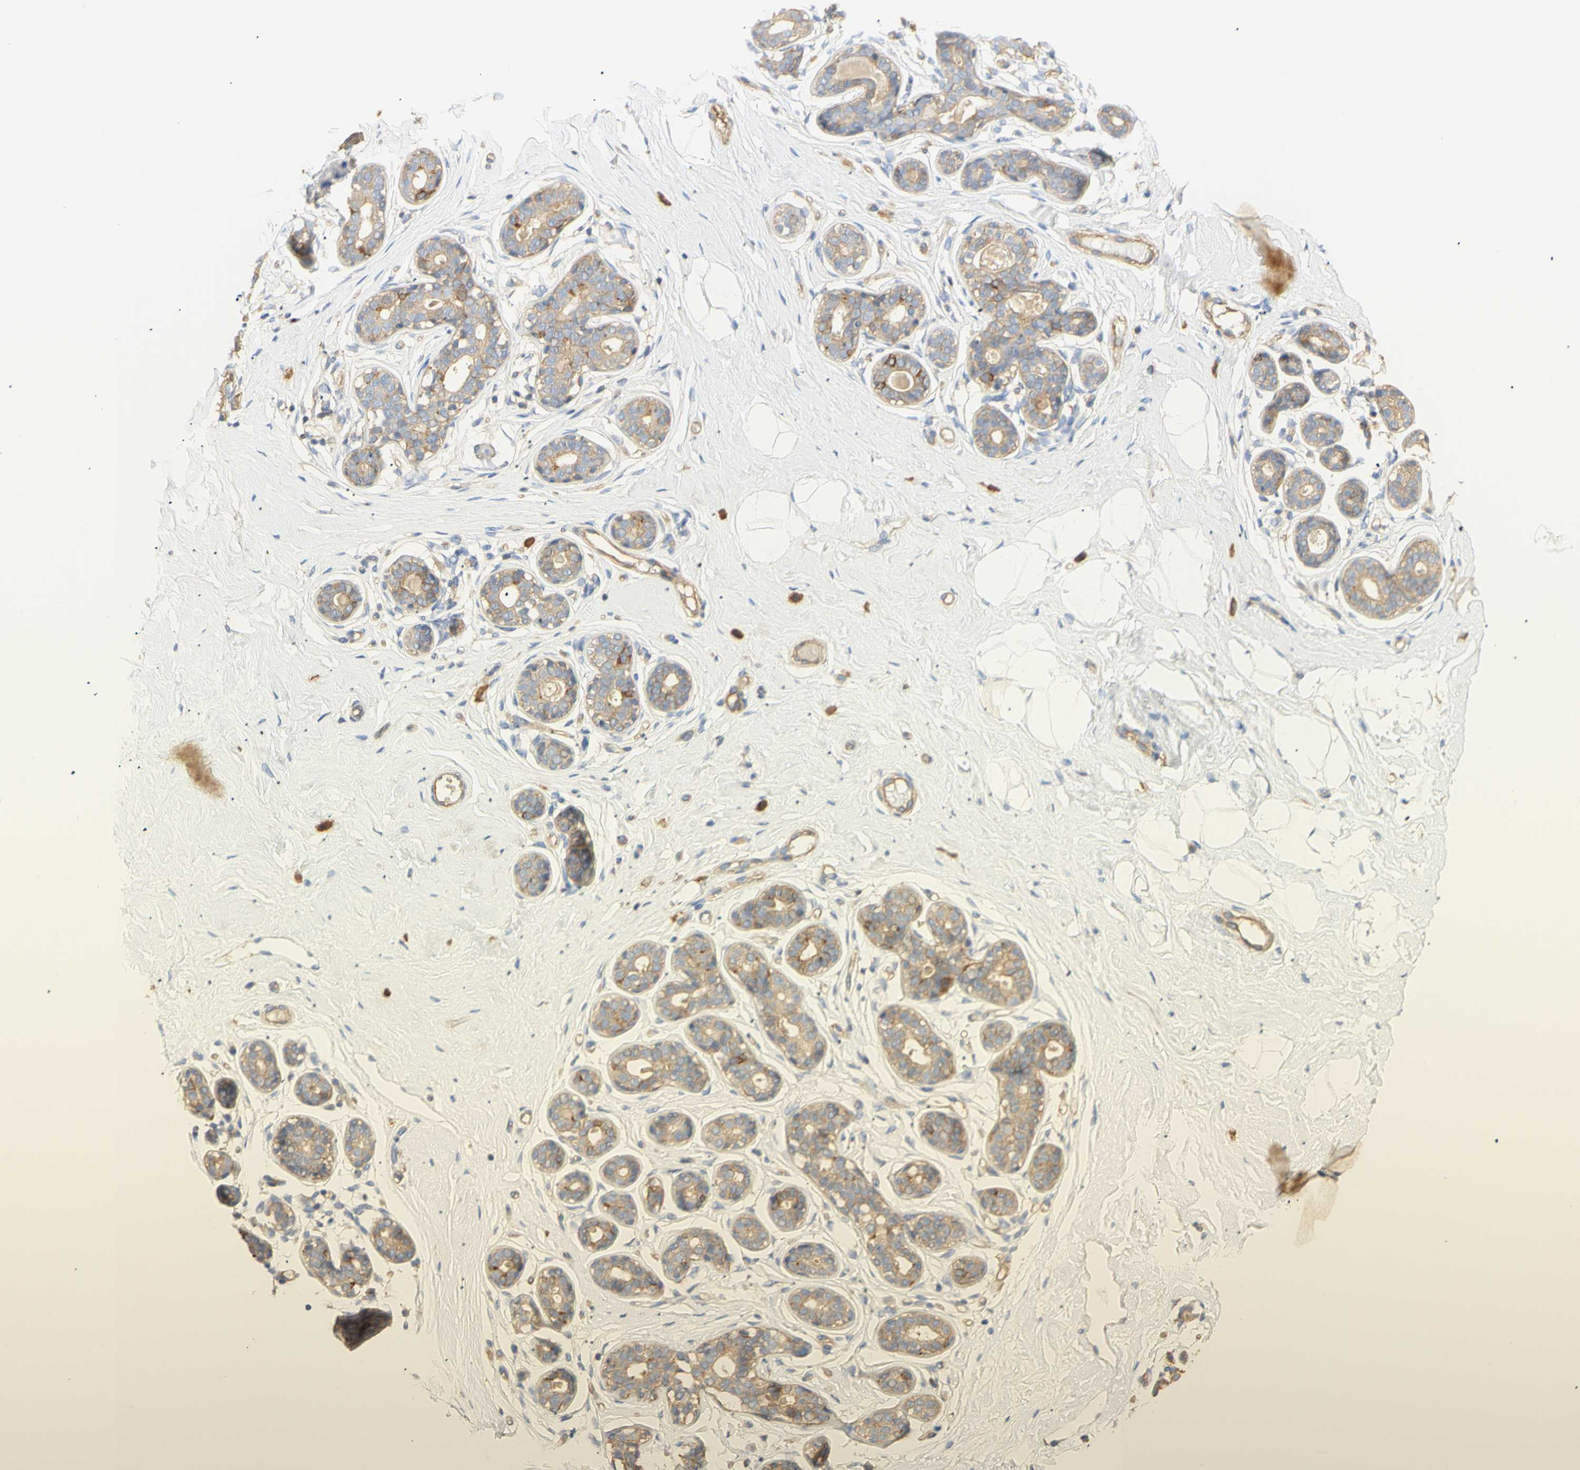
{"staining": {"intensity": "negative", "quantity": "none", "location": "none"}, "tissue": "breast", "cell_type": "Adipocytes", "image_type": "normal", "snomed": [{"axis": "morphology", "description": "Normal tissue, NOS"}, {"axis": "topography", "description": "Breast"}], "caption": "Breast was stained to show a protein in brown. There is no significant positivity in adipocytes.", "gene": "KCNE4", "patient": {"sex": "female", "age": 23}}